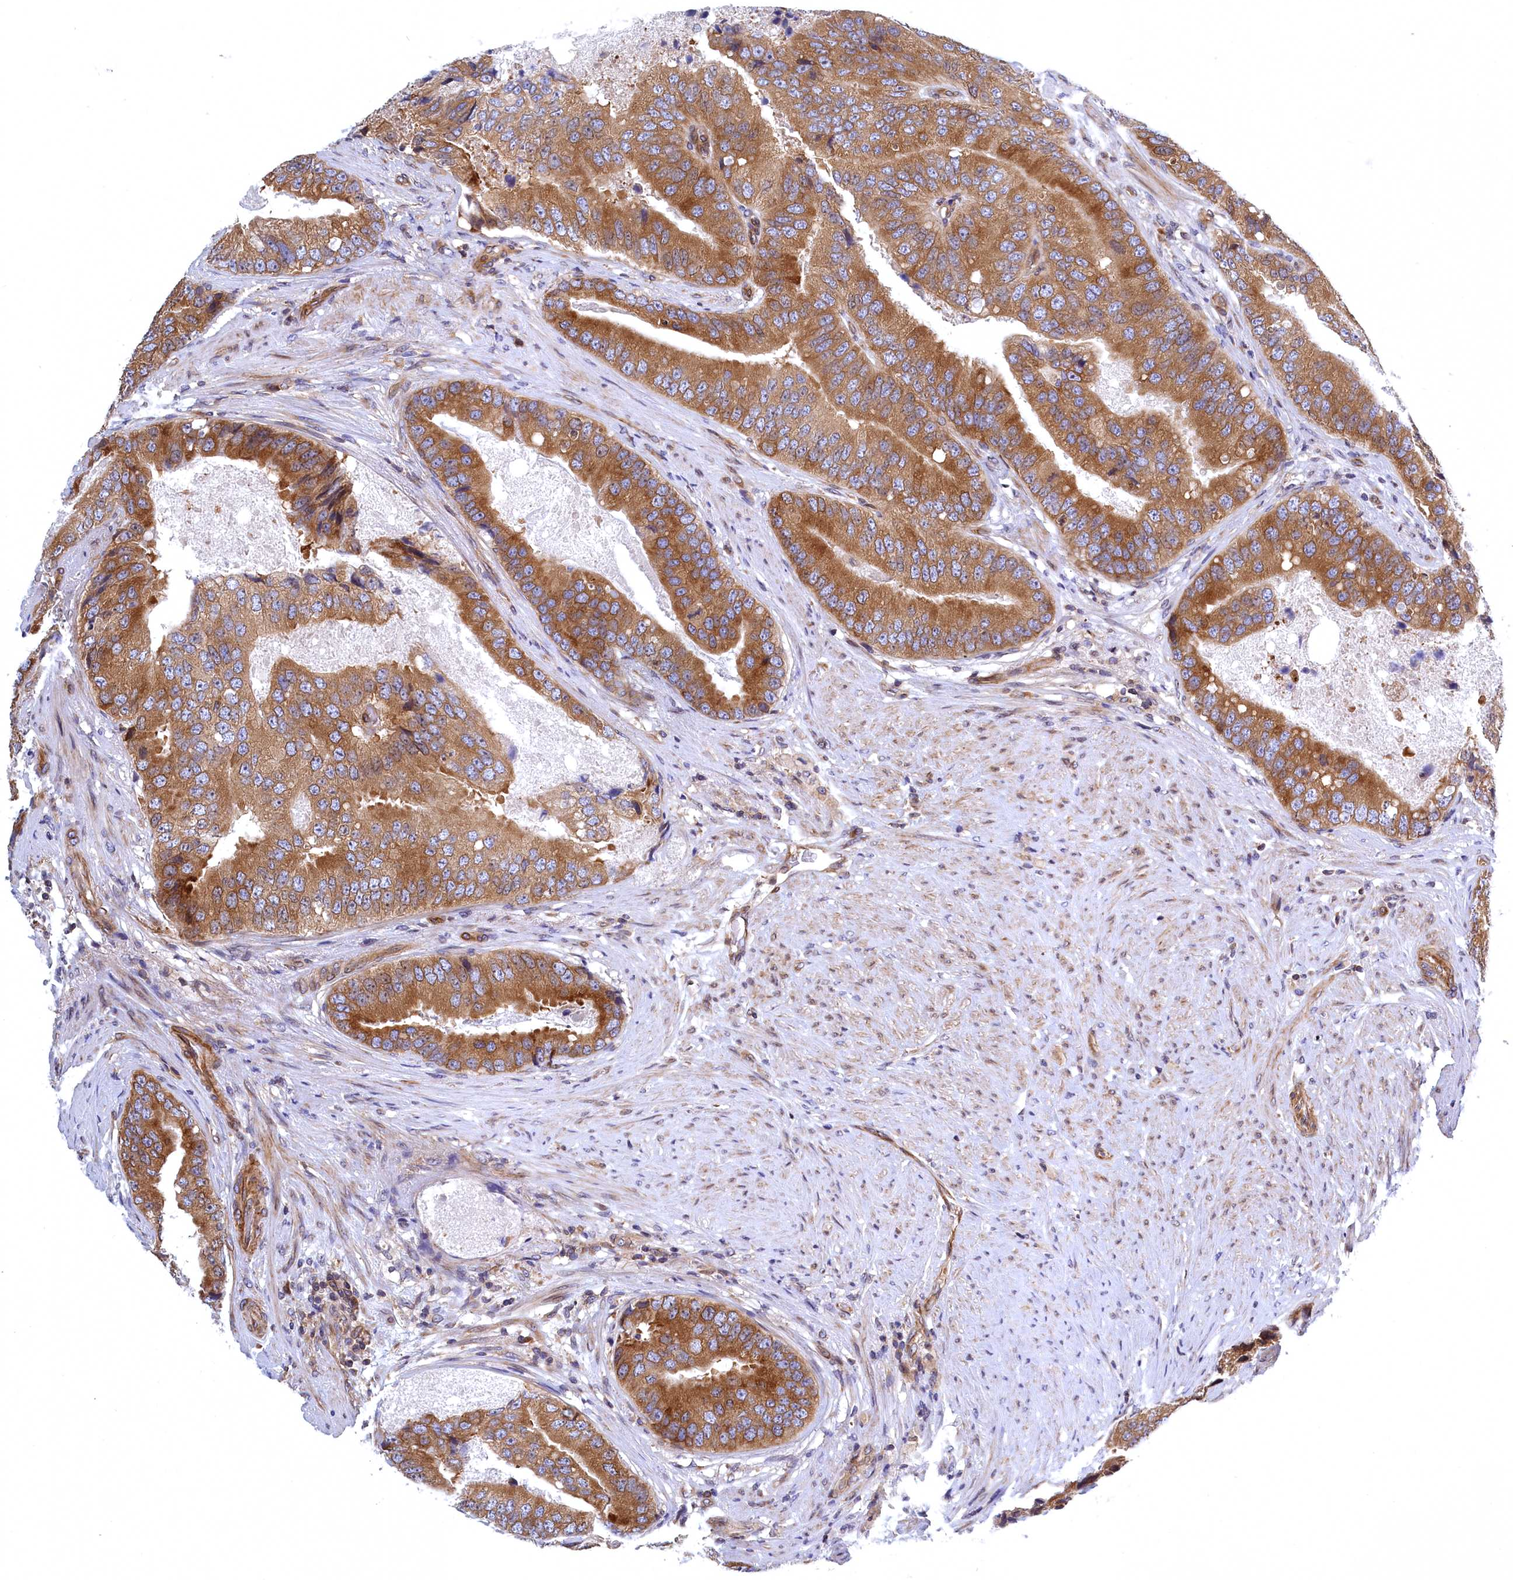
{"staining": {"intensity": "strong", "quantity": ">75%", "location": "cytoplasmic/membranous"}, "tissue": "prostate cancer", "cell_type": "Tumor cells", "image_type": "cancer", "snomed": [{"axis": "morphology", "description": "Adenocarcinoma, High grade"}, {"axis": "topography", "description": "Prostate"}], "caption": "This histopathology image displays IHC staining of high-grade adenocarcinoma (prostate), with high strong cytoplasmic/membranous positivity in about >75% of tumor cells.", "gene": "NAA10", "patient": {"sex": "male", "age": 70}}